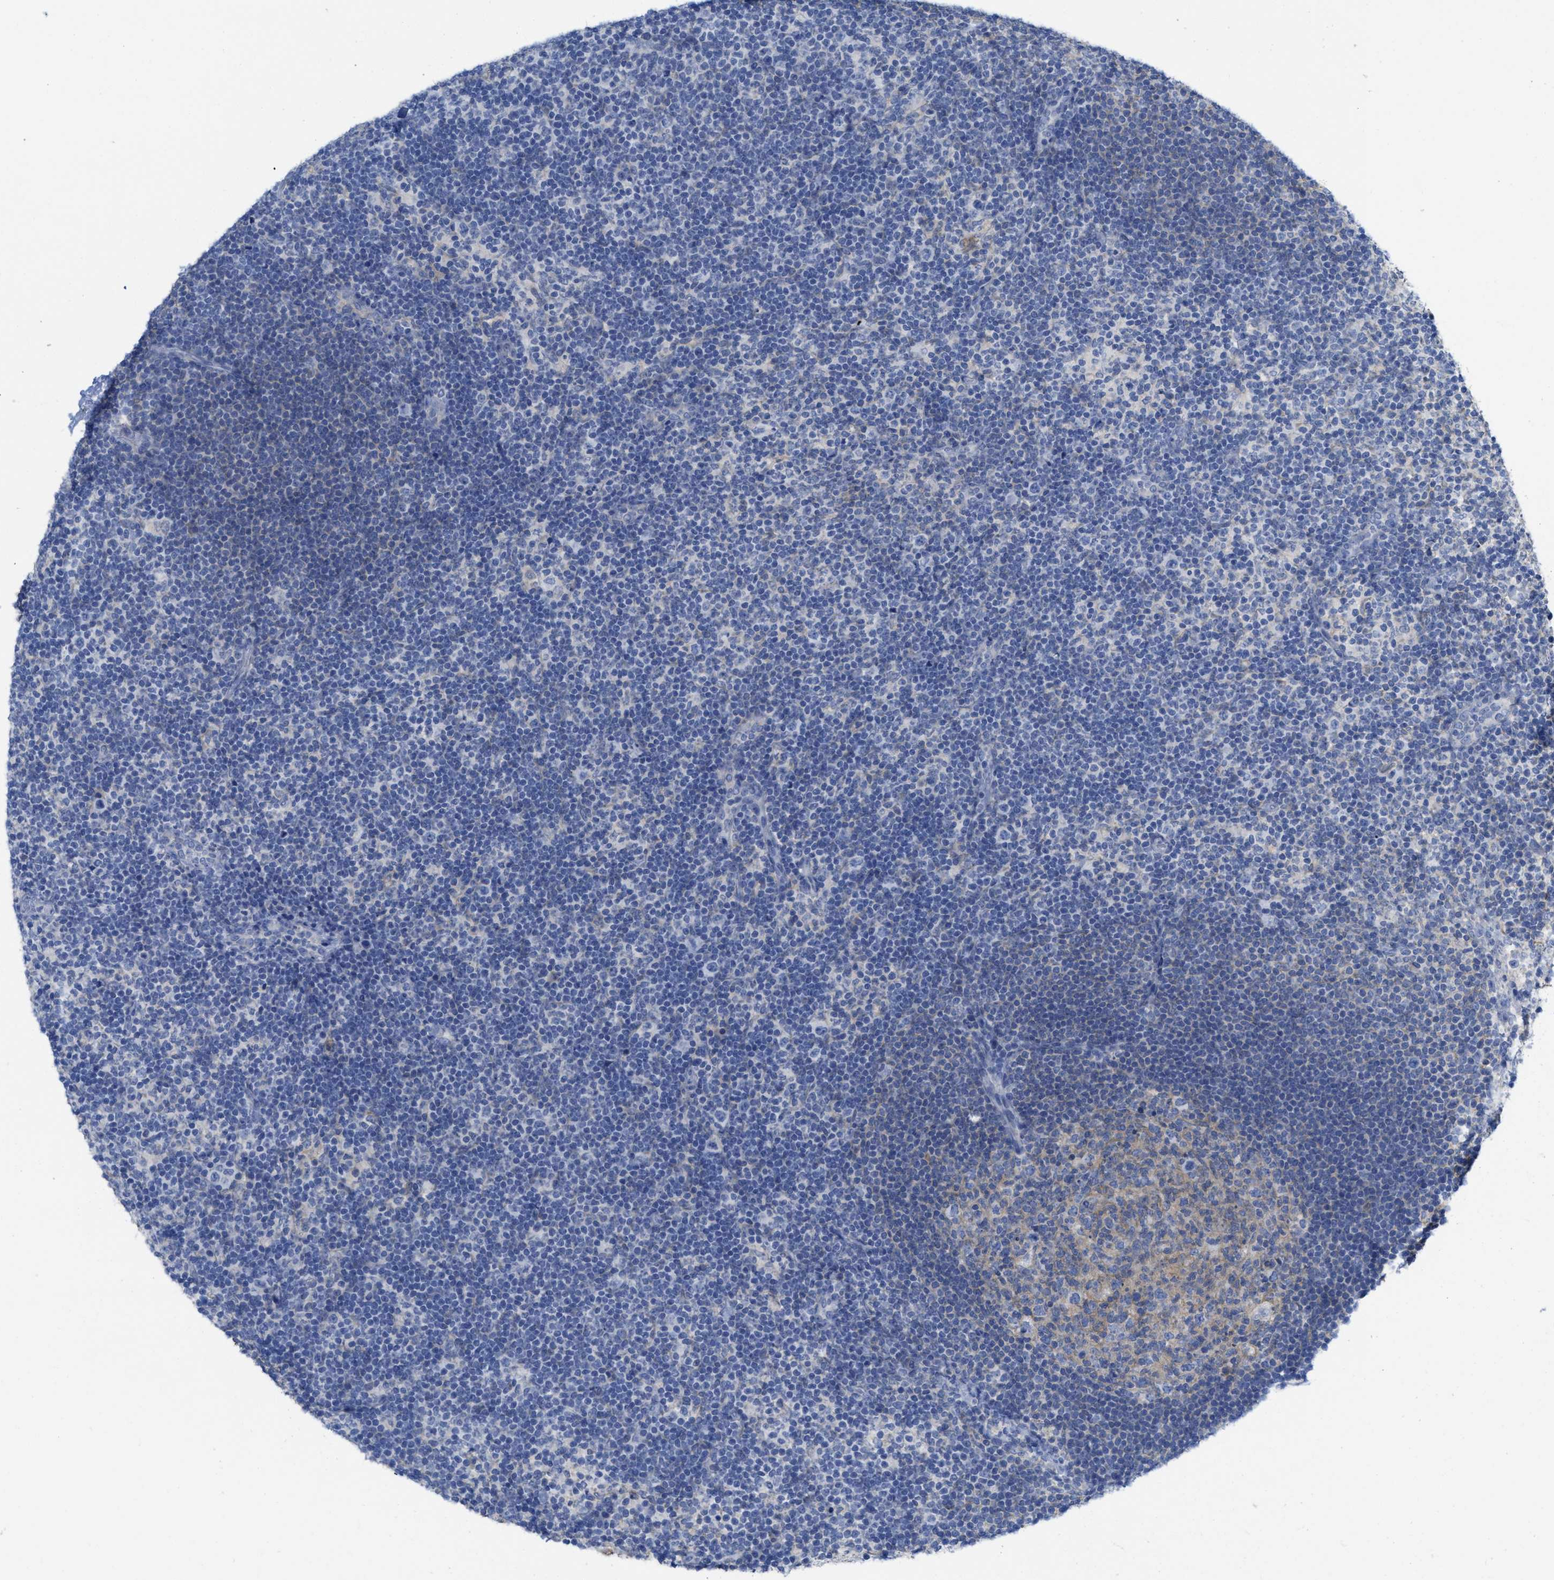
{"staining": {"intensity": "negative", "quantity": "none", "location": "none"}, "tissue": "lymph node", "cell_type": "Germinal center cells", "image_type": "normal", "snomed": [{"axis": "morphology", "description": "Normal tissue, NOS"}, {"axis": "morphology", "description": "Carcinoid, malignant, NOS"}, {"axis": "topography", "description": "Lymph node"}], "caption": "DAB (3,3'-diaminobenzidine) immunohistochemical staining of benign lymph node exhibits no significant positivity in germinal center cells.", "gene": "CNNM4", "patient": {"sex": "male", "age": 47}}